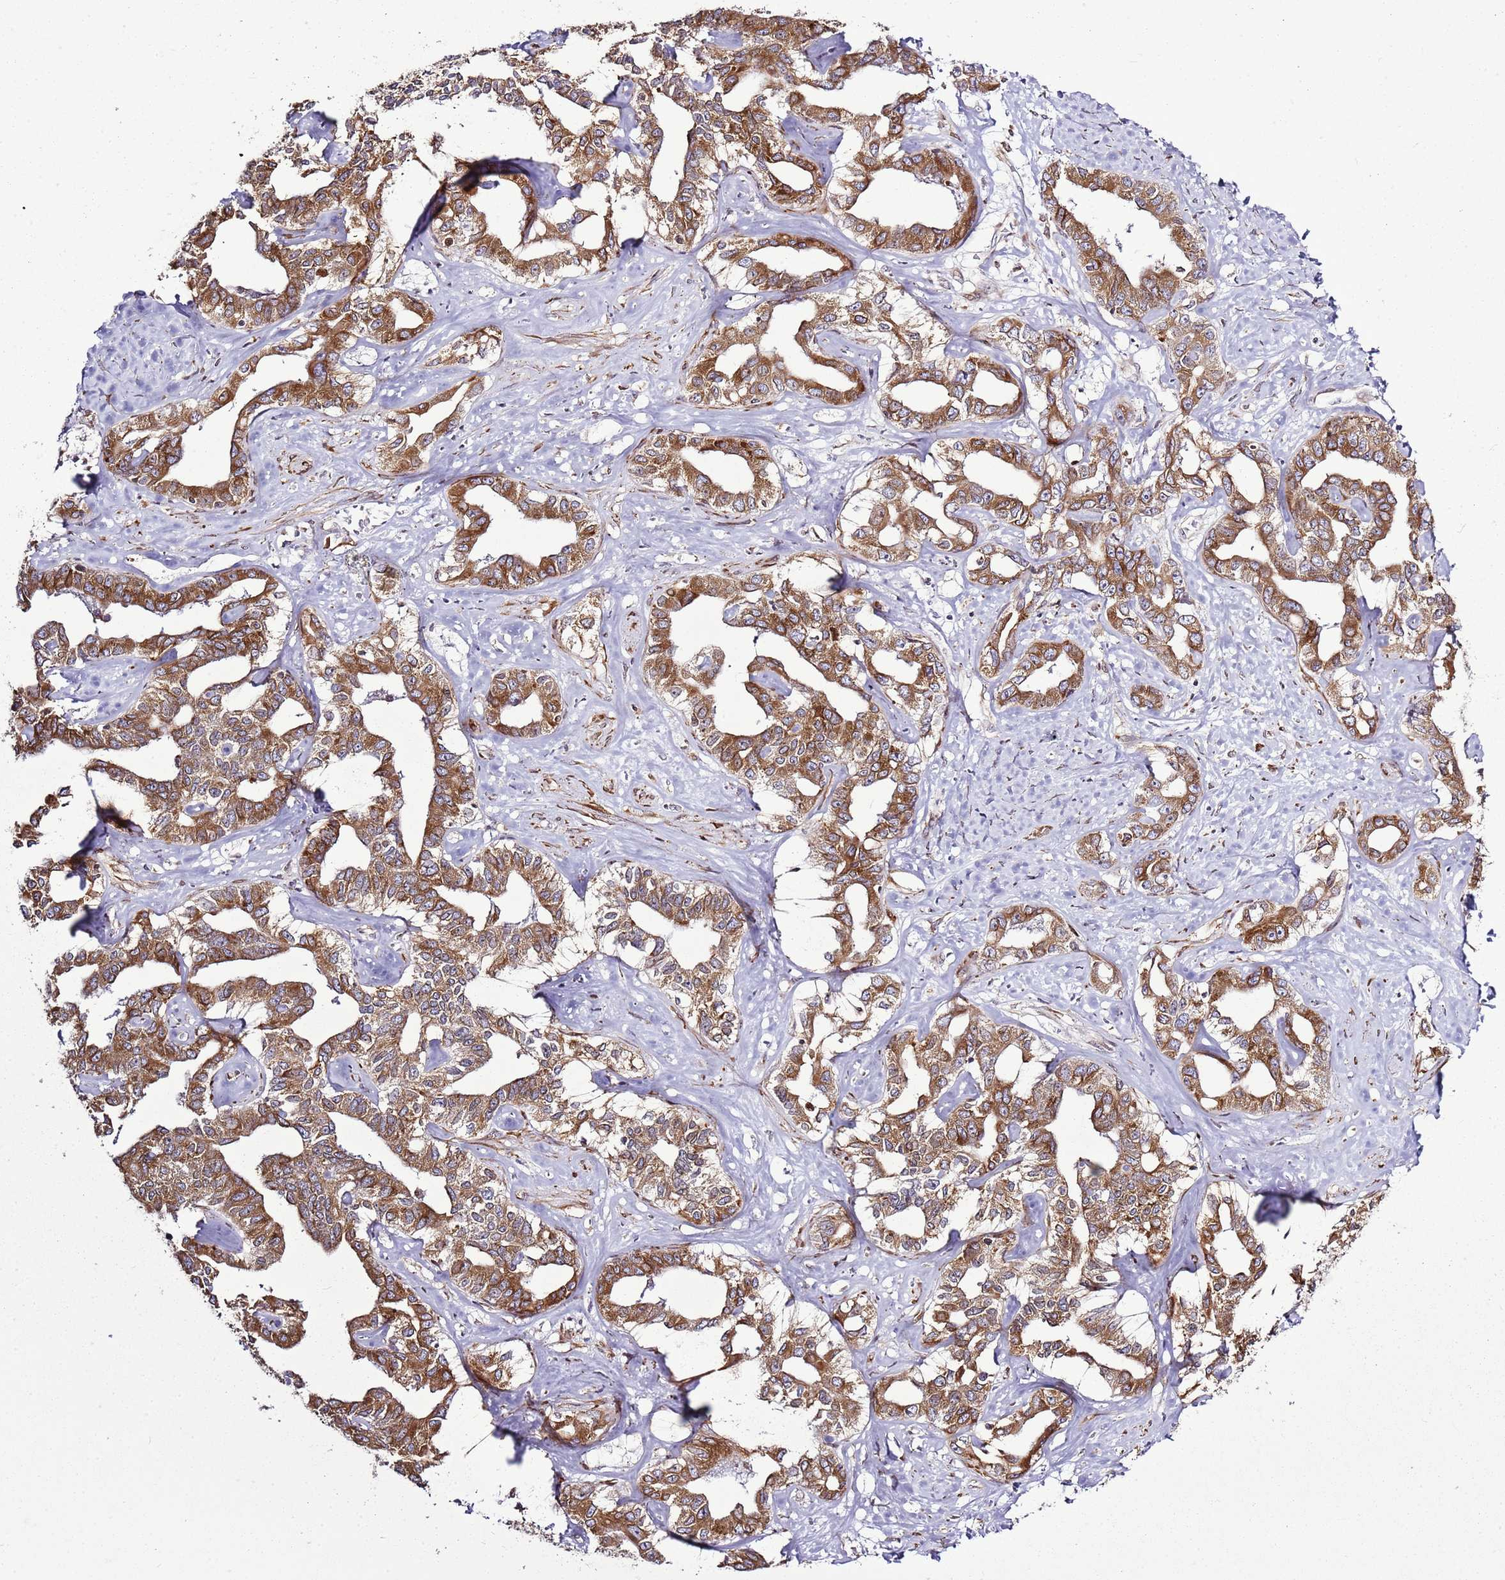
{"staining": {"intensity": "strong", "quantity": ">75%", "location": "cytoplasmic/membranous"}, "tissue": "liver cancer", "cell_type": "Tumor cells", "image_type": "cancer", "snomed": [{"axis": "morphology", "description": "Cholangiocarcinoma"}, {"axis": "topography", "description": "Liver"}], "caption": "A photomicrograph of liver cancer stained for a protein exhibits strong cytoplasmic/membranous brown staining in tumor cells.", "gene": "TMED10", "patient": {"sex": "male", "age": 59}}